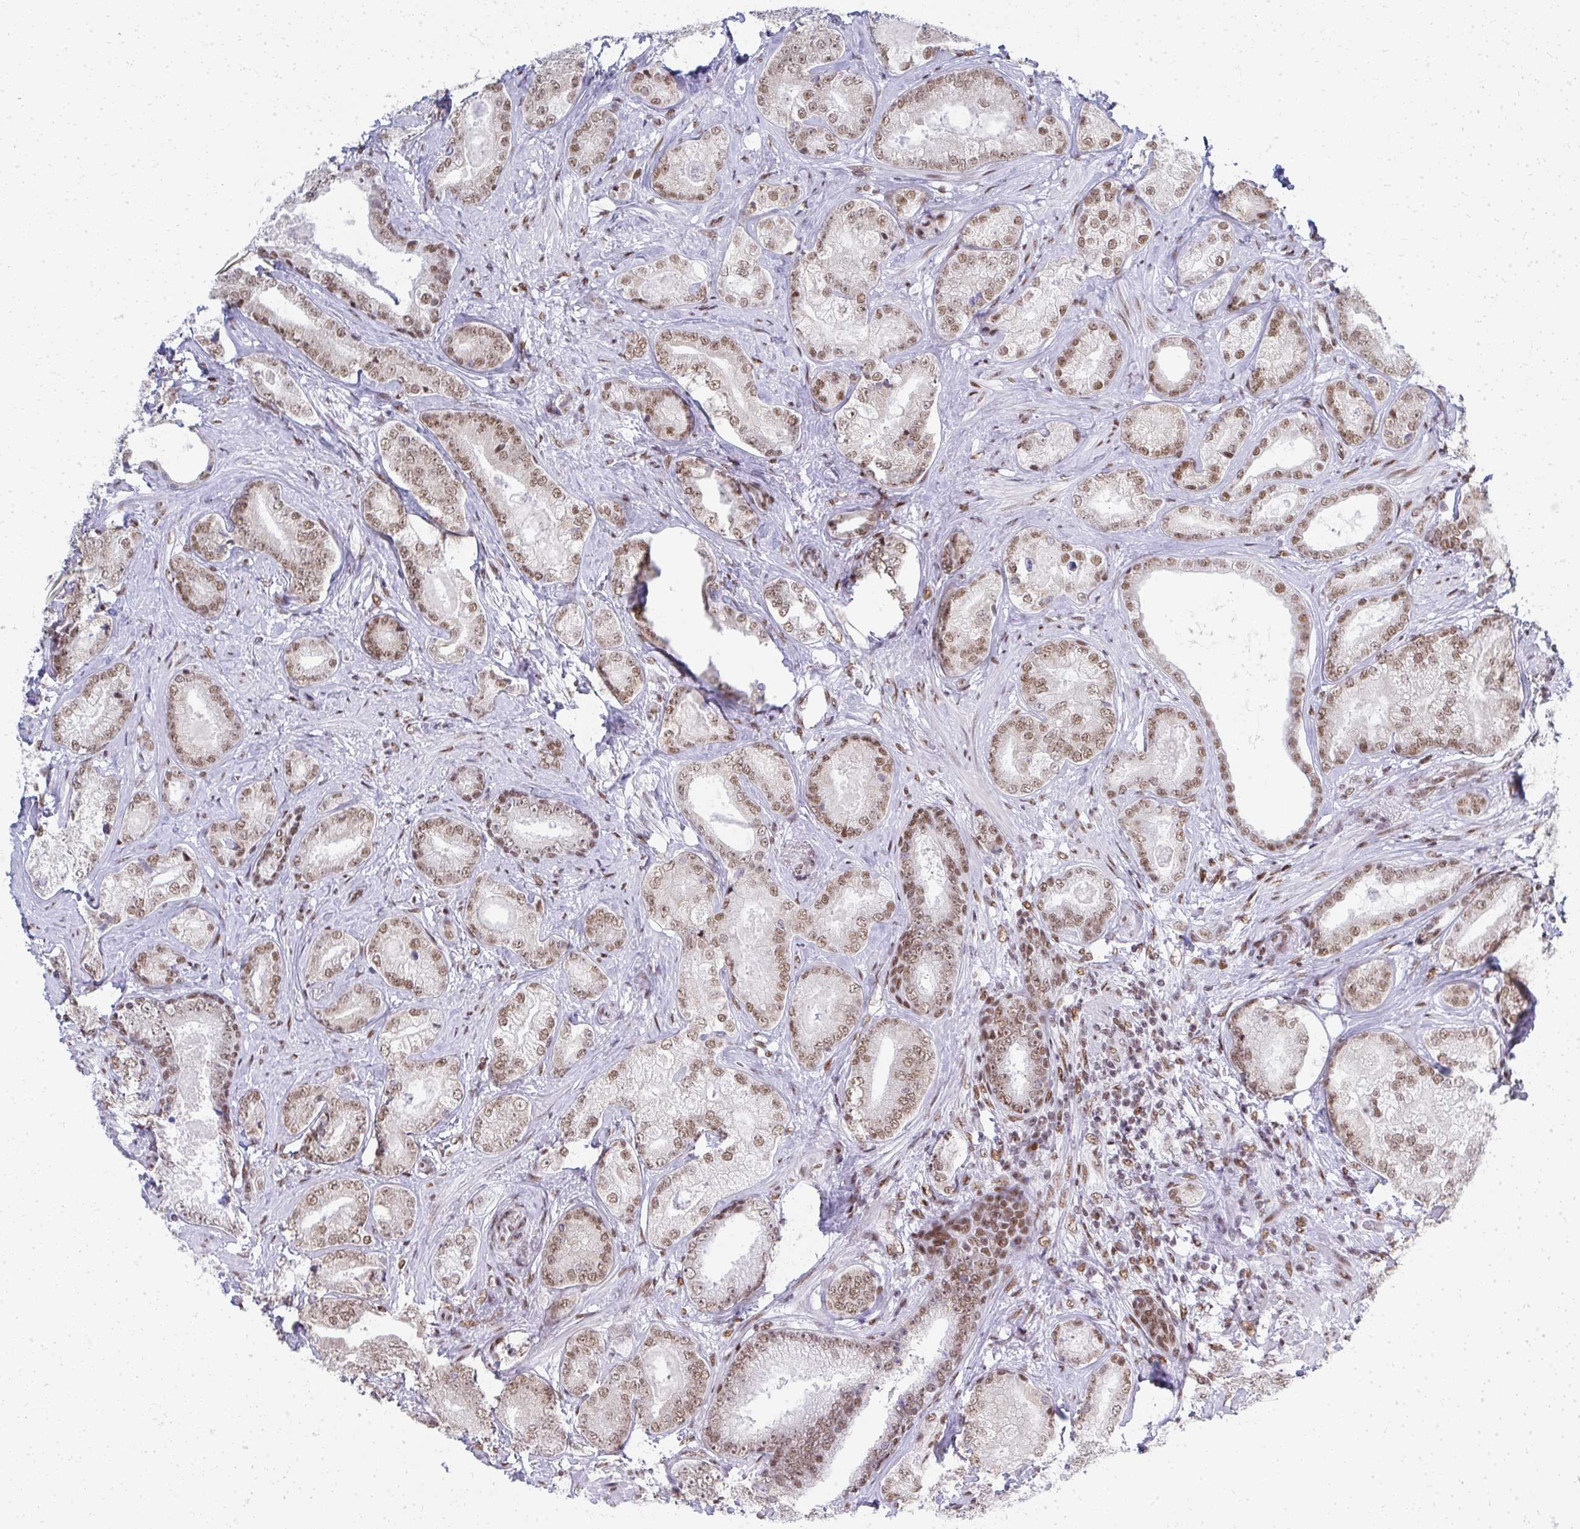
{"staining": {"intensity": "moderate", "quantity": ">75%", "location": "nuclear"}, "tissue": "prostate cancer", "cell_type": "Tumor cells", "image_type": "cancer", "snomed": [{"axis": "morphology", "description": "Adenocarcinoma, High grade"}, {"axis": "topography", "description": "Prostate"}], "caption": "This is an image of immunohistochemistry (IHC) staining of prostate cancer (high-grade adenocarcinoma), which shows moderate positivity in the nuclear of tumor cells.", "gene": "CREBBP", "patient": {"sex": "male", "age": 62}}